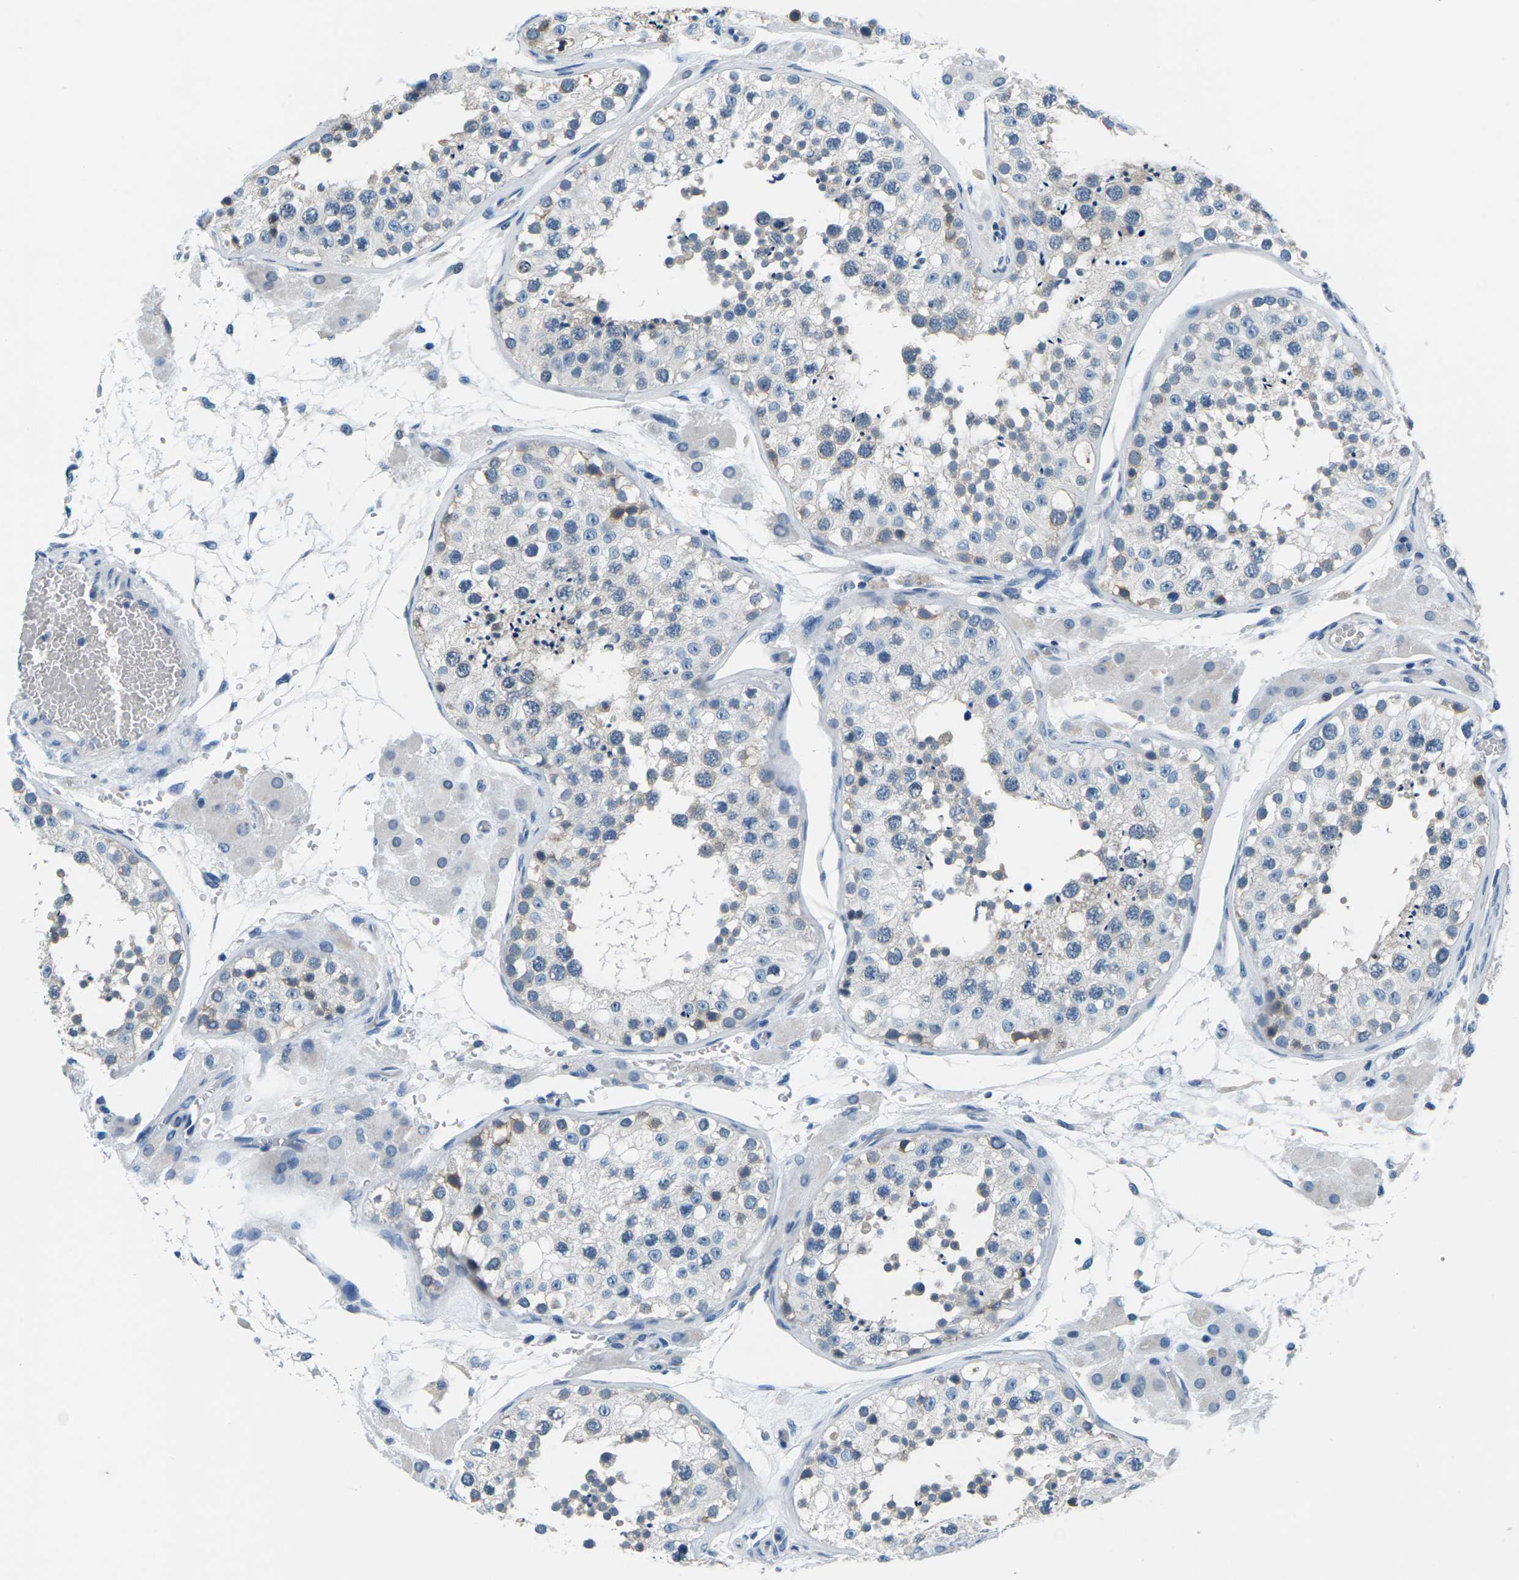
{"staining": {"intensity": "weak", "quantity": "<25%", "location": "cytoplasmic/membranous"}, "tissue": "testis", "cell_type": "Cells in seminiferous ducts", "image_type": "normal", "snomed": [{"axis": "morphology", "description": "Normal tissue, NOS"}, {"axis": "topography", "description": "Testis"}], "caption": "A high-resolution image shows IHC staining of benign testis, which displays no significant positivity in cells in seminiferous ducts.", "gene": "UMOD", "patient": {"sex": "male", "age": 26}}